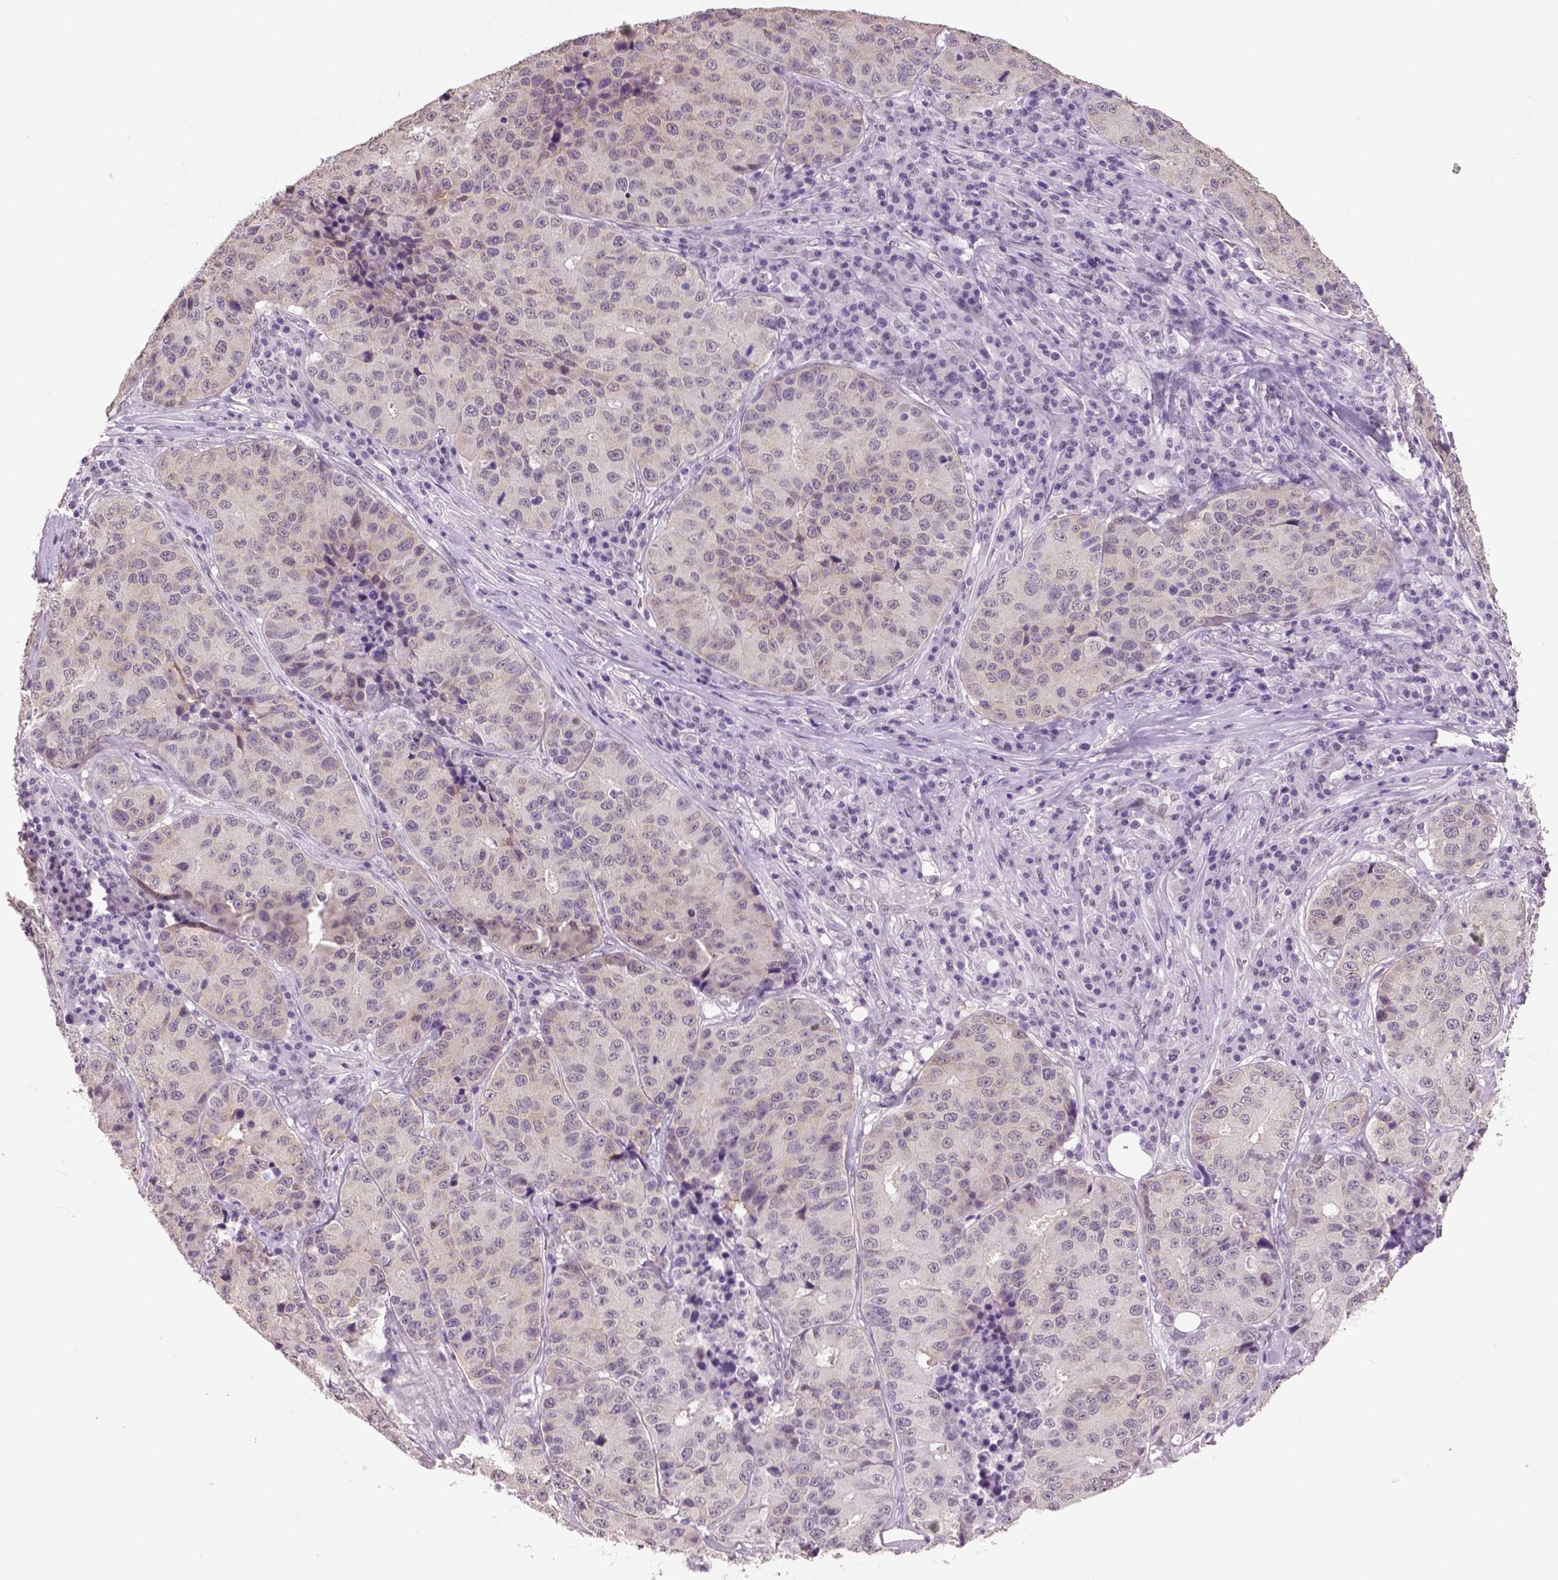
{"staining": {"intensity": "negative", "quantity": "none", "location": "none"}, "tissue": "stomach cancer", "cell_type": "Tumor cells", "image_type": "cancer", "snomed": [{"axis": "morphology", "description": "Adenocarcinoma, NOS"}, {"axis": "topography", "description": "Stomach"}], "caption": "IHC micrograph of stomach adenocarcinoma stained for a protein (brown), which exhibits no staining in tumor cells. Brightfield microscopy of immunohistochemistry (IHC) stained with DAB (brown) and hematoxylin (blue), captured at high magnification.", "gene": "IGF2BP1", "patient": {"sex": "male", "age": 71}}